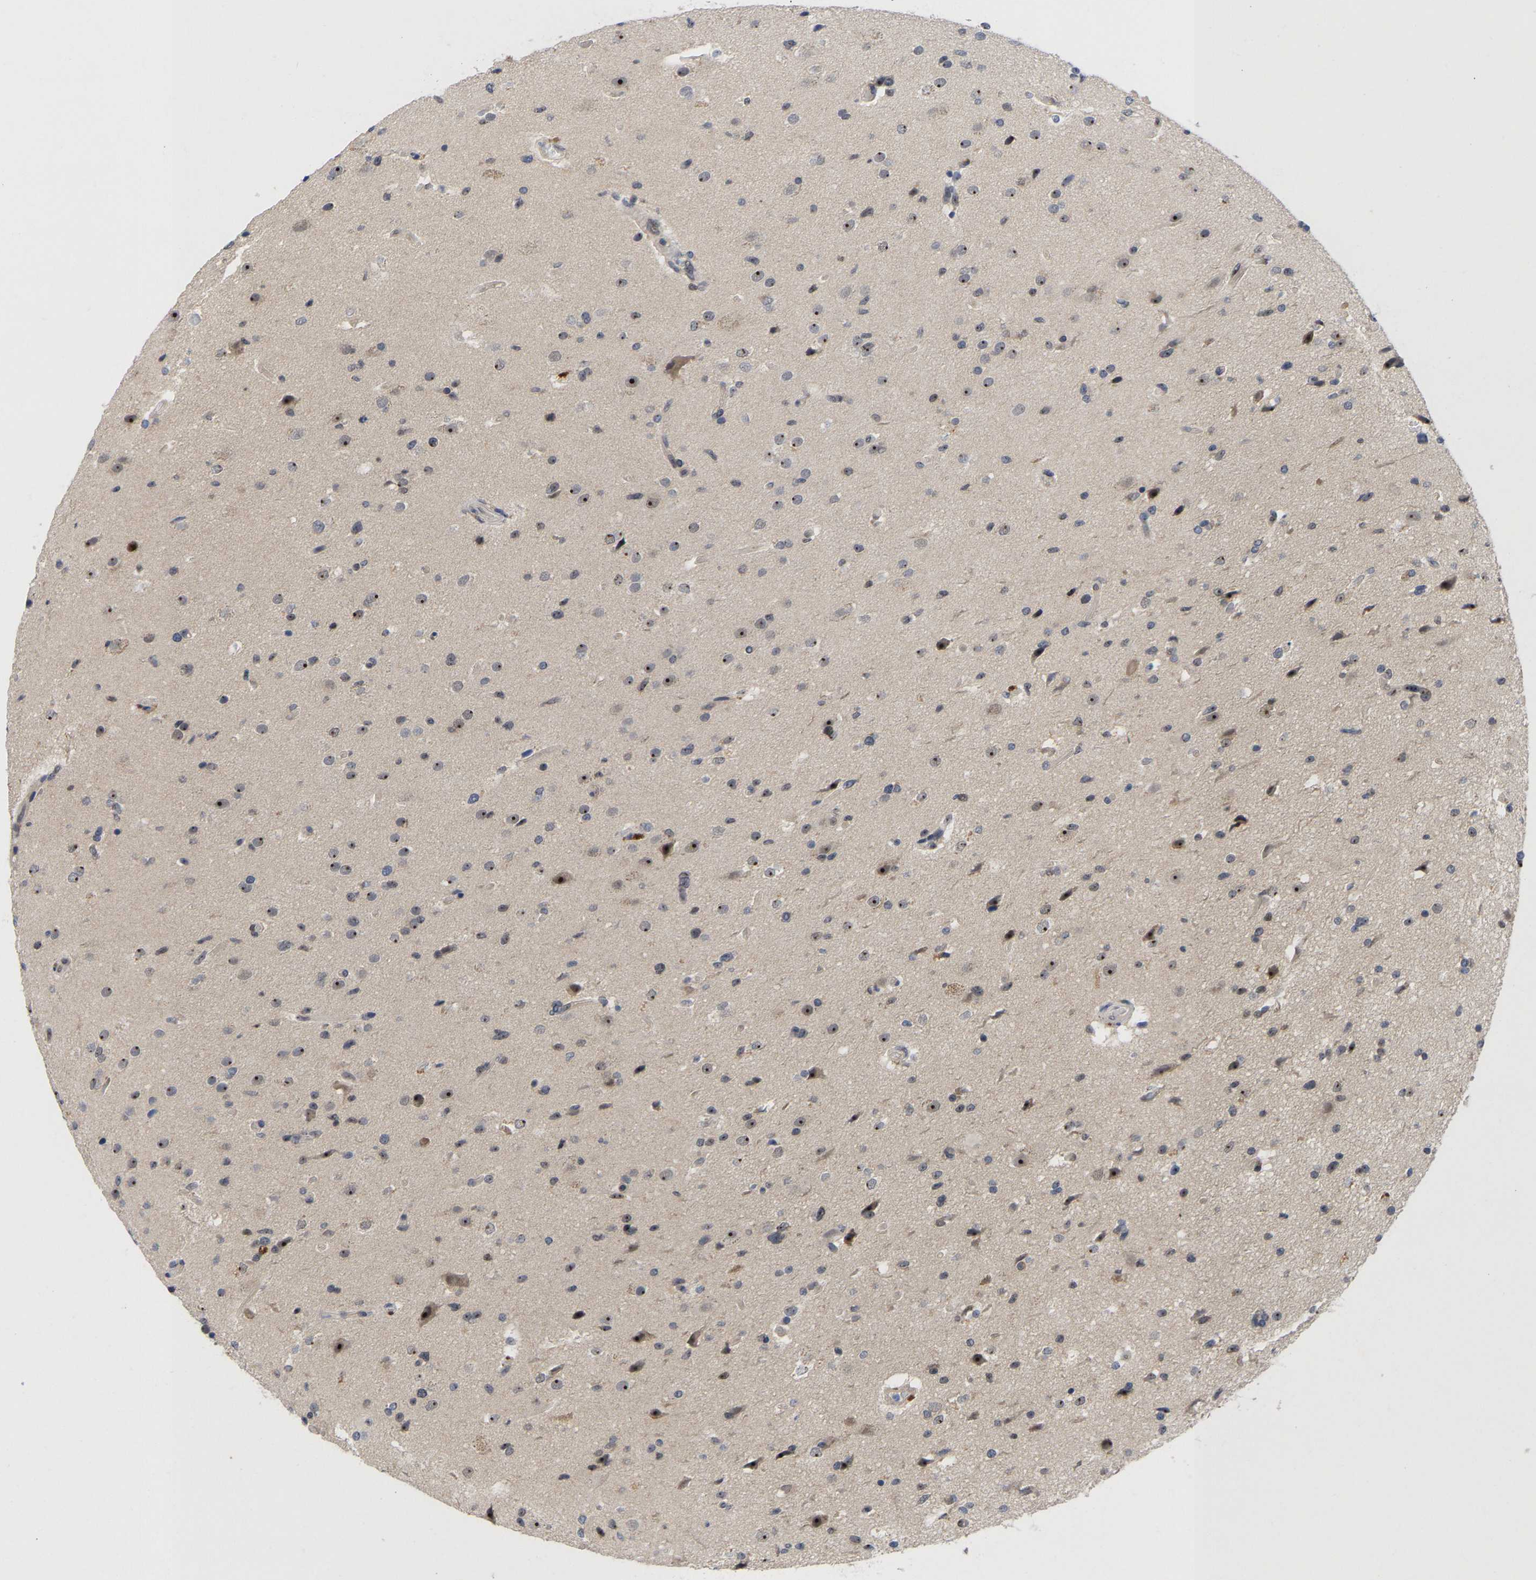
{"staining": {"intensity": "moderate", "quantity": ">75%", "location": "nuclear"}, "tissue": "glioma", "cell_type": "Tumor cells", "image_type": "cancer", "snomed": [{"axis": "morphology", "description": "Glioma, malignant, High grade"}, {"axis": "topography", "description": "Brain"}], "caption": "Moderate nuclear expression is present in about >75% of tumor cells in malignant high-grade glioma.", "gene": "NLE1", "patient": {"sex": "male", "age": 33}}